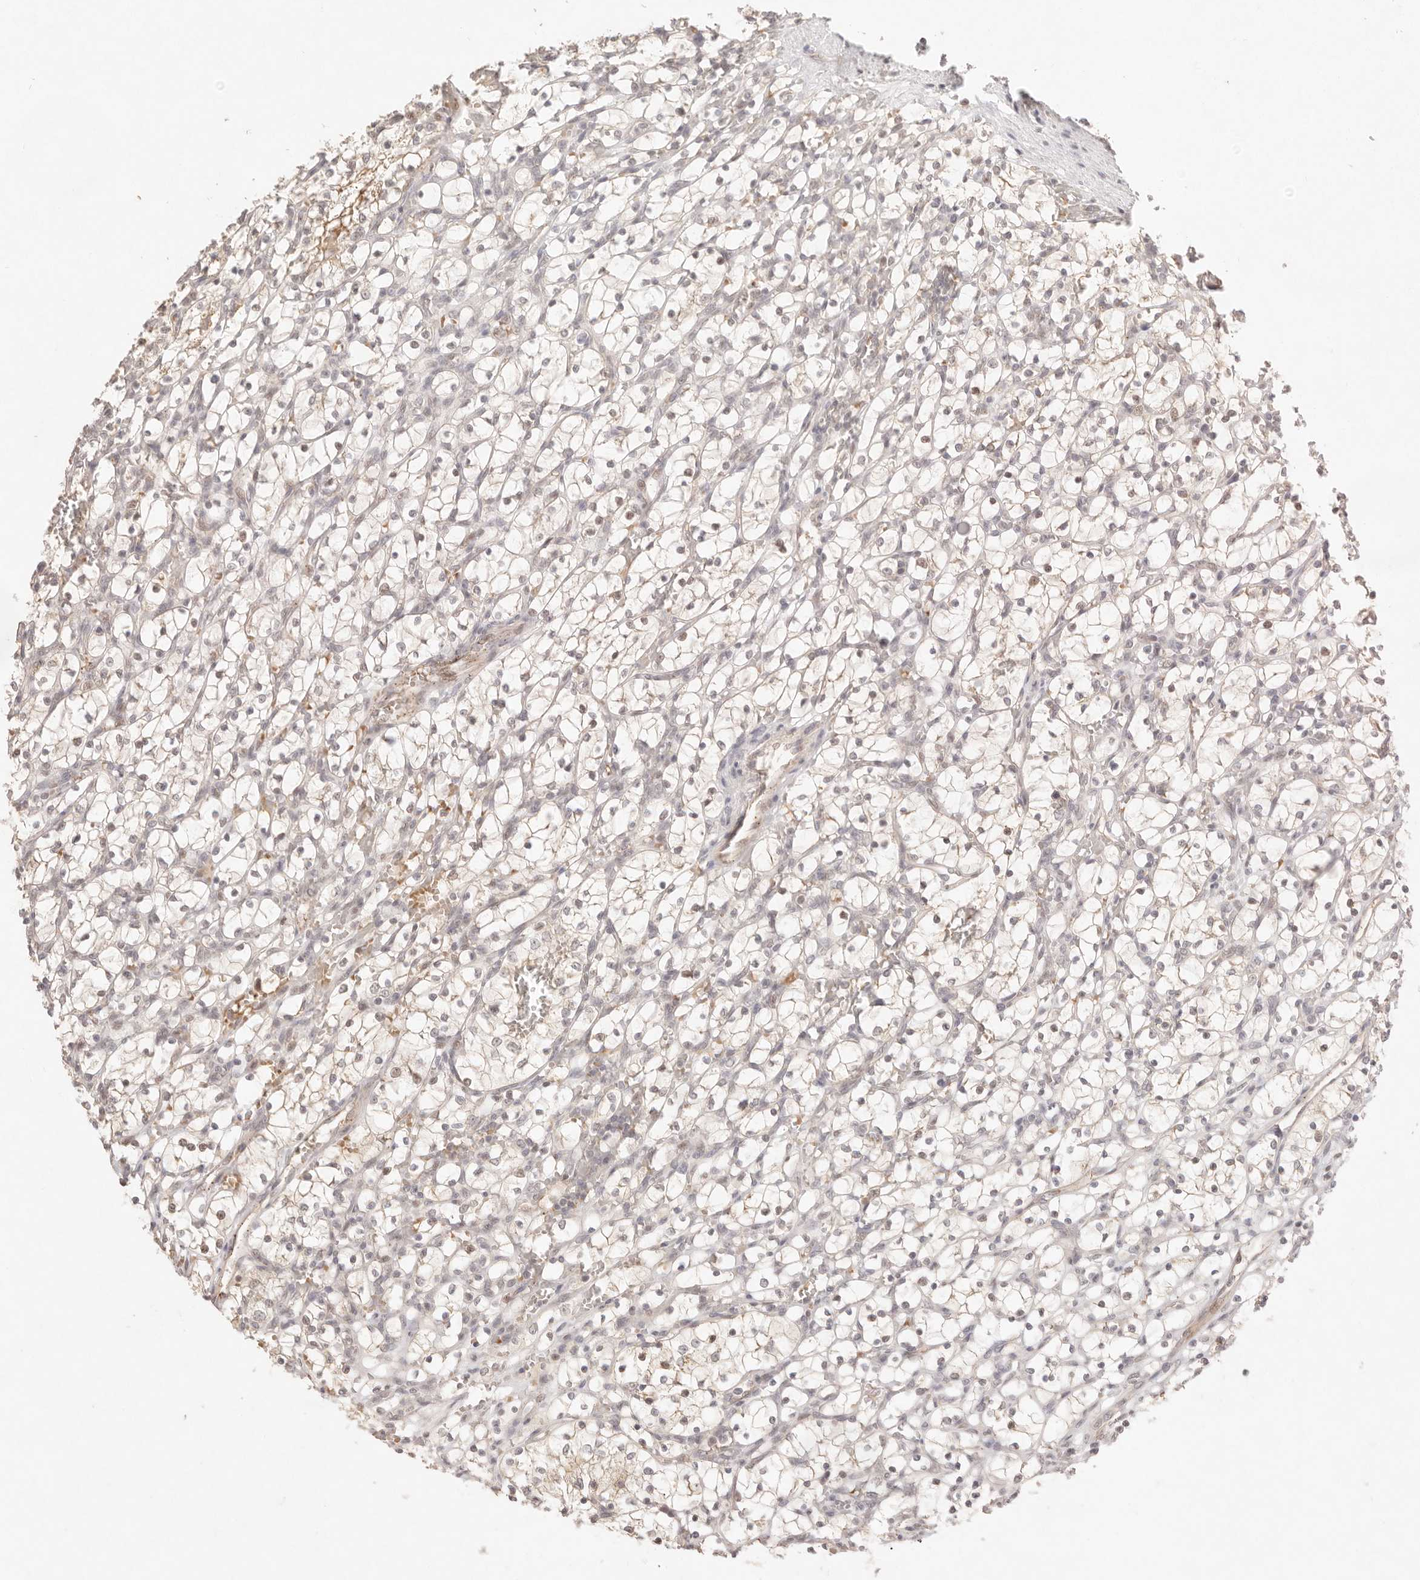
{"staining": {"intensity": "weak", "quantity": ">75%", "location": "nuclear"}, "tissue": "renal cancer", "cell_type": "Tumor cells", "image_type": "cancer", "snomed": [{"axis": "morphology", "description": "Adenocarcinoma, NOS"}, {"axis": "topography", "description": "Kidney"}], "caption": "Protein analysis of renal adenocarcinoma tissue displays weak nuclear expression in about >75% of tumor cells.", "gene": "MEP1A", "patient": {"sex": "female", "age": 69}}